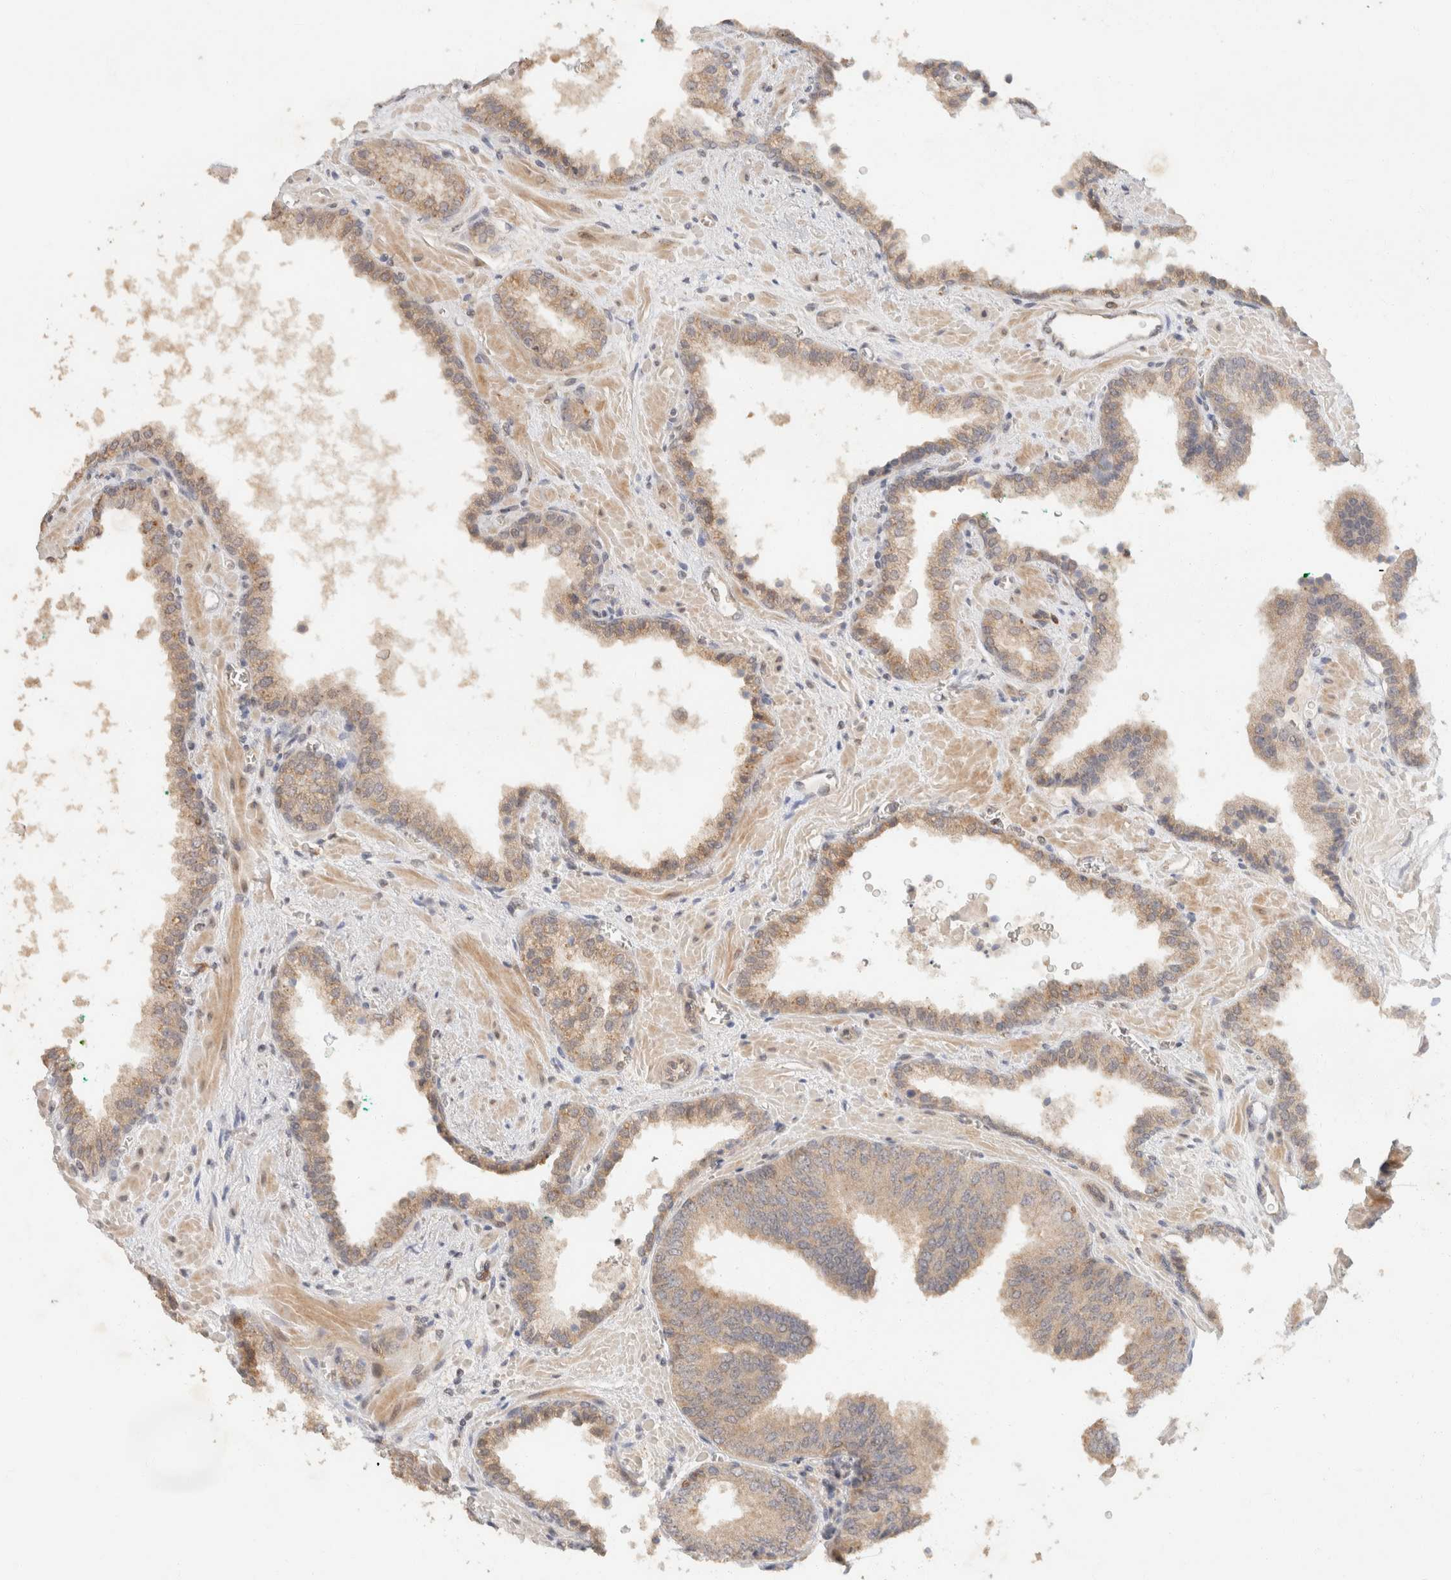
{"staining": {"intensity": "moderate", "quantity": ">75%", "location": "cytoplasmic/membranous"}, "tissue": "prostate cancer", "cell_type": "Tumor cells", "image_type": "cancer", "snomed": [{"axis": "morphology", "description": "Adenocarcinoma, Low grade"}, {"axis": "topography", "description": "Prostate"}], "caption": "Protein staining of prostate cancer (adenocarcinoma (low-grade)) tissue reveals moderate cytoplasmic/membranous expression in approximately >75% of tumor cells. (DAB (3,3'-diaminobenzidine) = brown stain, brightfield microscopy at high magnification).", "gene": "TACC1", "patient": {"sex": "male", "age": 71}}